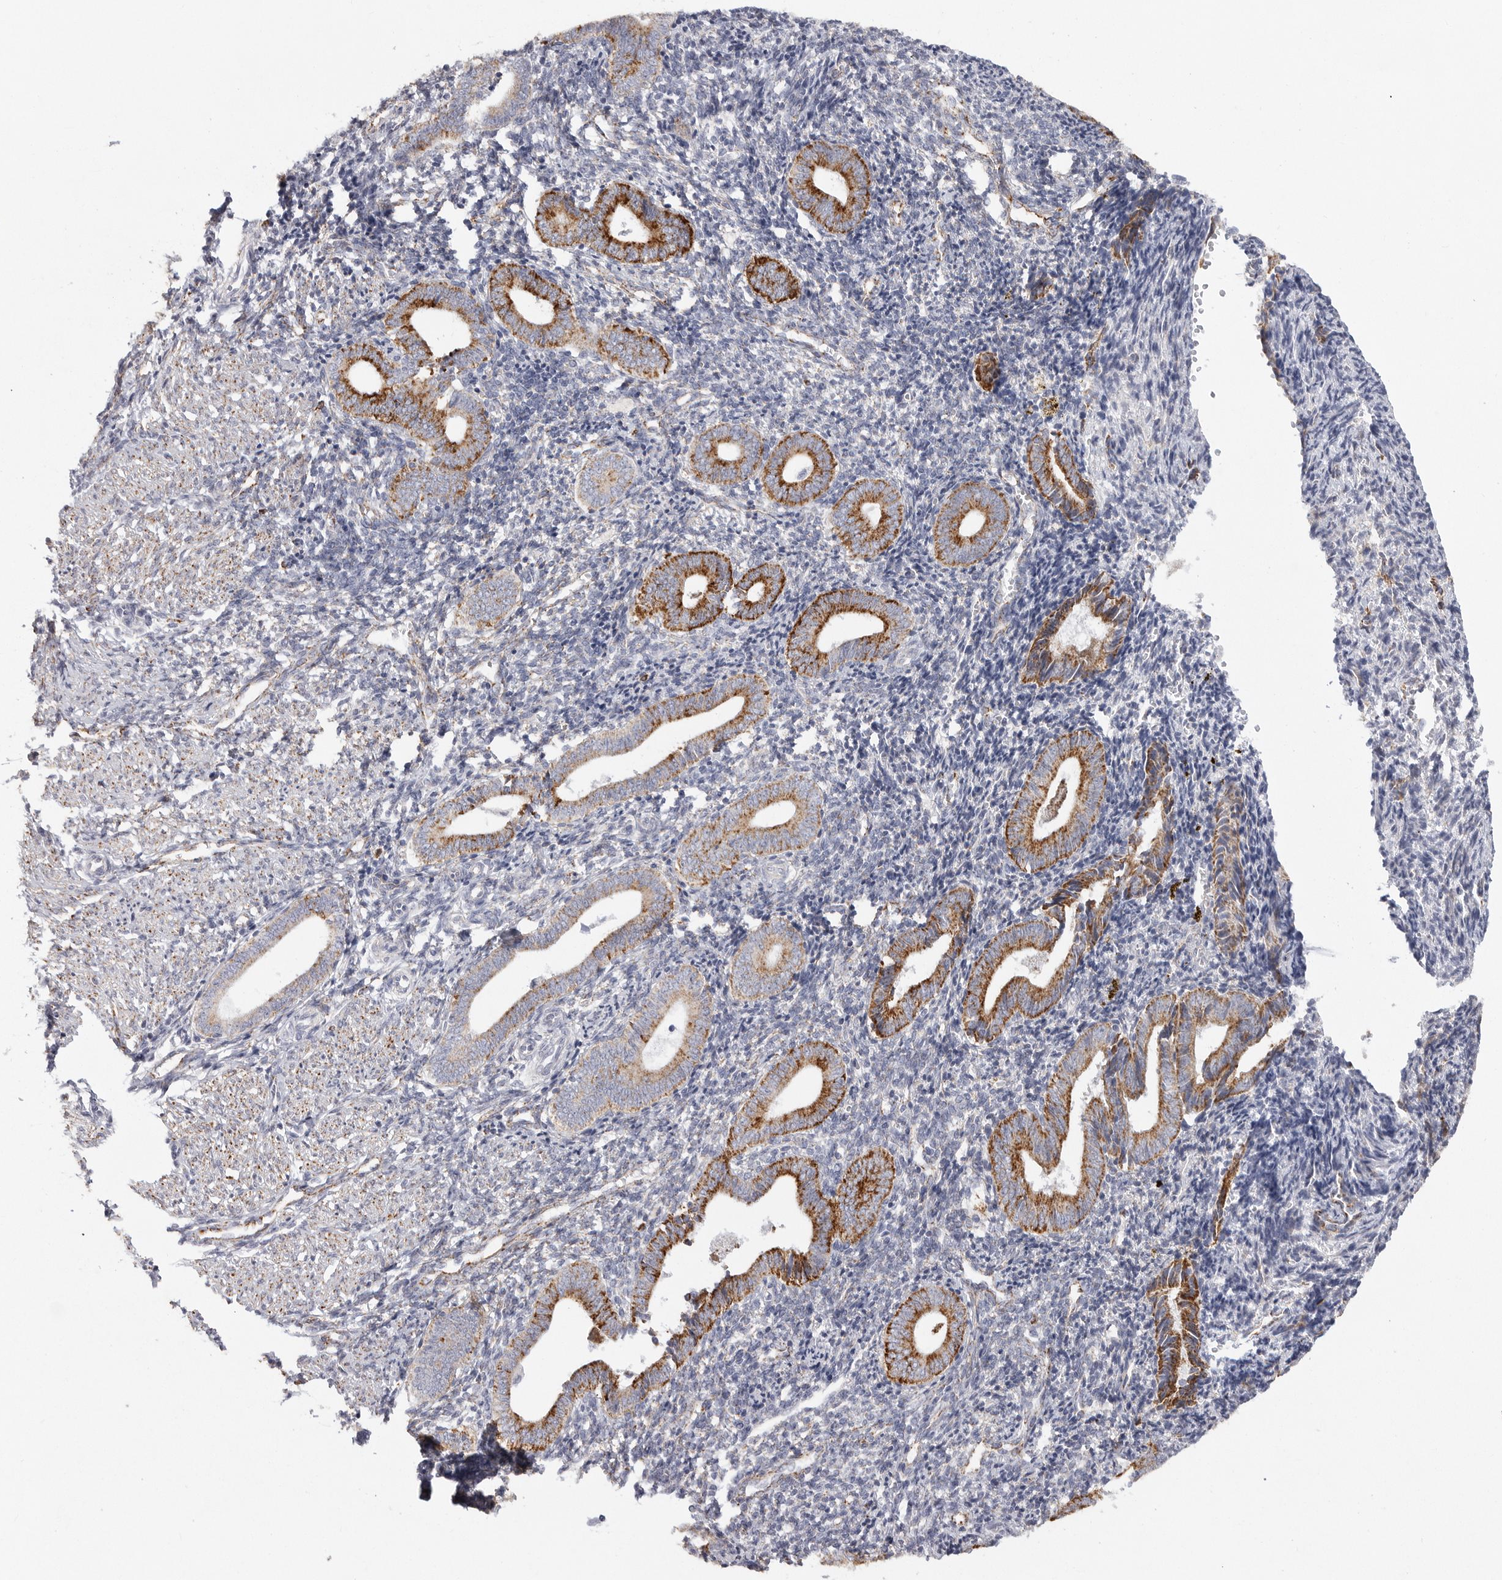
{"staining": {"intensity": "negative", "quantity": "none", "location": "none"}, "tissue": "endometrium", "cell_type": "Cells in endometrial stroma", "image_type": "normal", "snomed": [{"axis": "morphology", "description": "Normal tissue, NOS"}, {"axis": "topography", "description": "Uterus"}, {"axis": "topography", "description": "Endometrium"}], "caption": "DAB (3,3'-diaminobenzidine) immunohistochemical staining of benign human endometrium displays no significant positivity in cells in endometrial stroma. The staining is performed using DAB (3,3'-diaminobenzidine) brown chromogen with nuclei counter-stained in using hematoxylin.", "gene": "ELP3", "patient": {"sex": "female", "age": 33}}